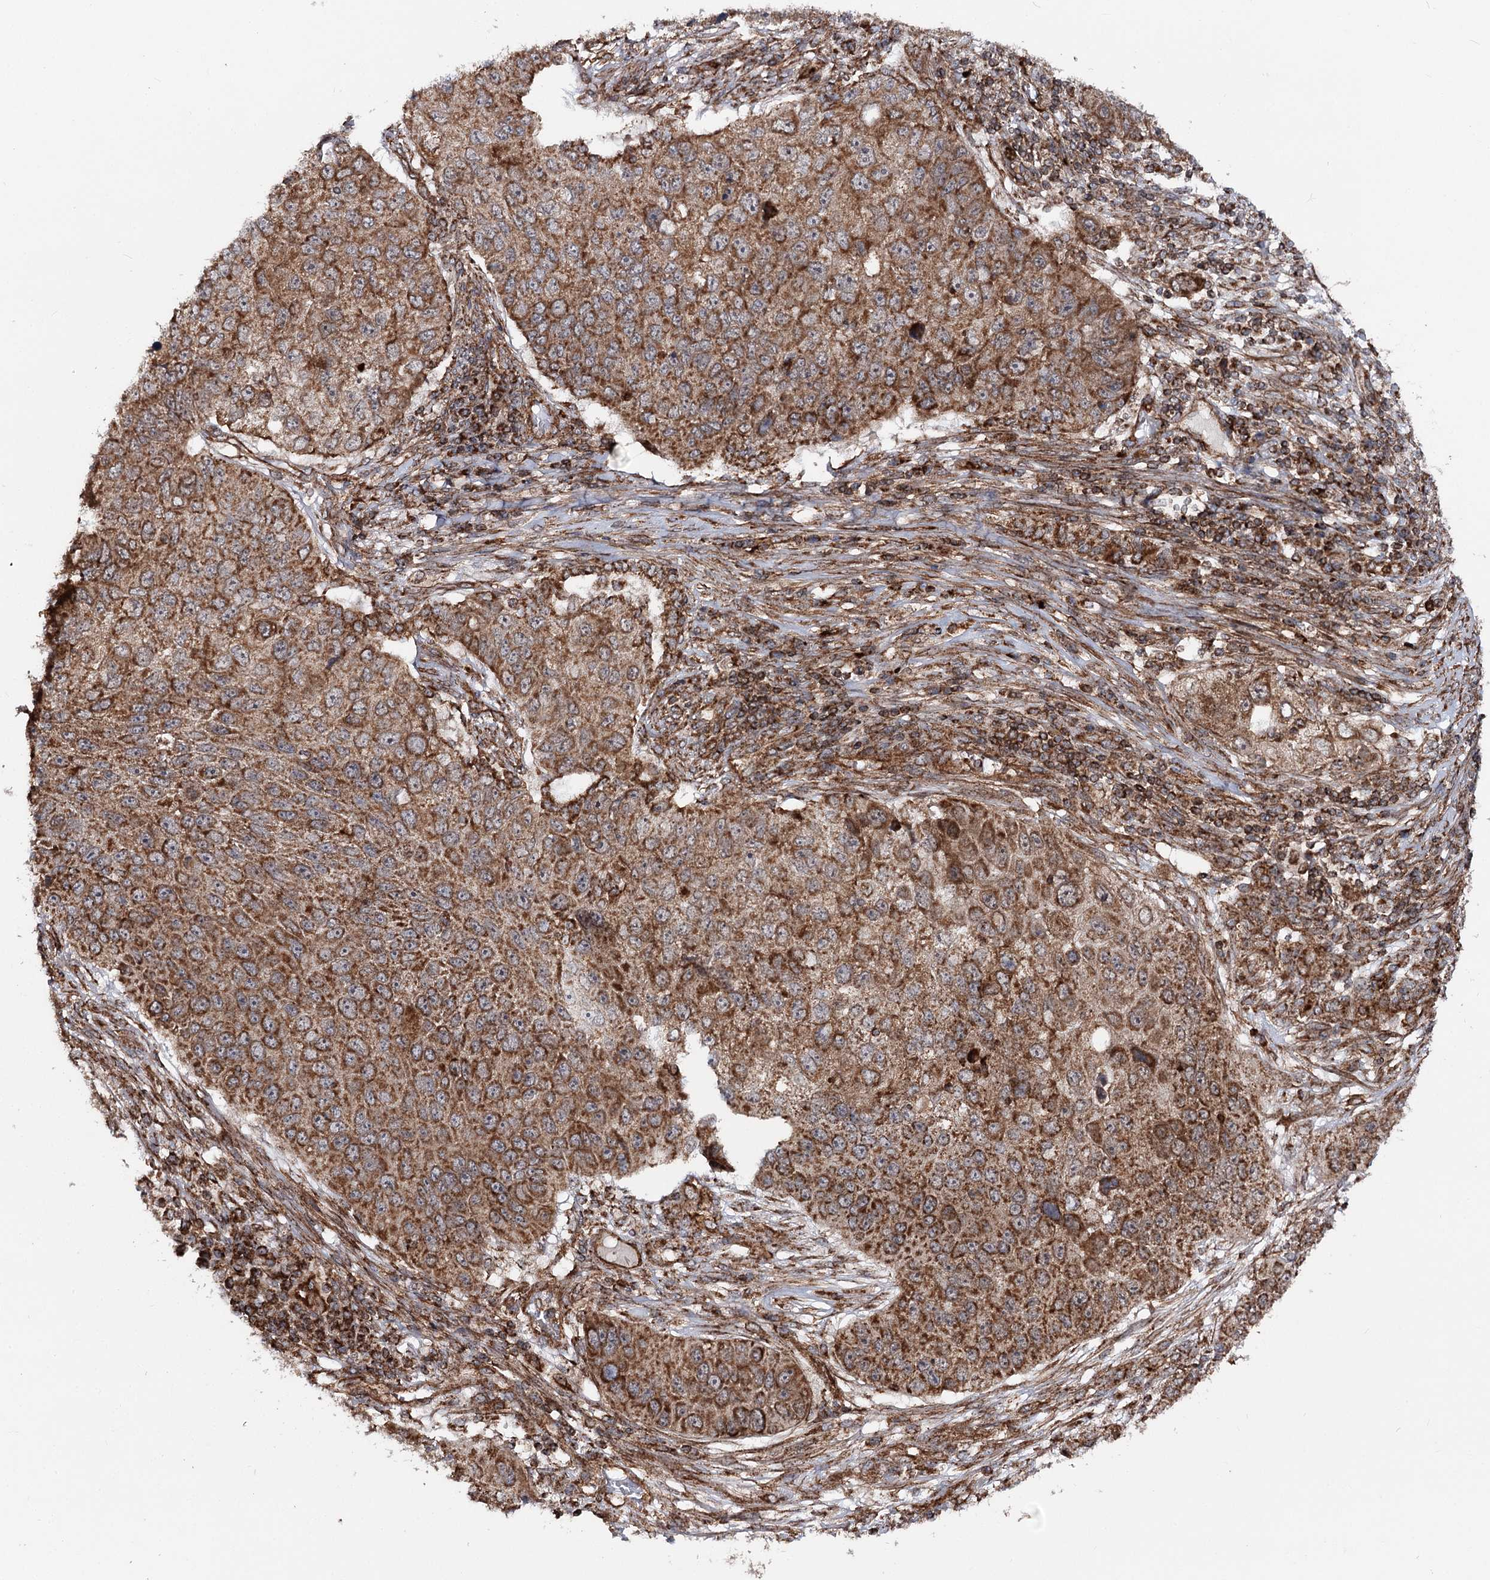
{"staining": {"intensity": "strong", "quantity": ">75%", "location": "cytoplasmic/membranous"}, "tissue": "lung cancer", "cell_type": "Tumor cells", "image_type": "cancer", "snomed": [{"axis": "morphology", "description": "Squamous cell carcinoma, NOS"}, {"axis": "topography", "description": "Lung"}], "caption": "The photomicrograph shows staining of lung squamous cell carcinoma, revealing strong cytoplasmic/membranous protein positivity (brown color) within tumor cells.", "gene": "FGFR1OP2", "patient": {"sex": "male", "age": 61}}